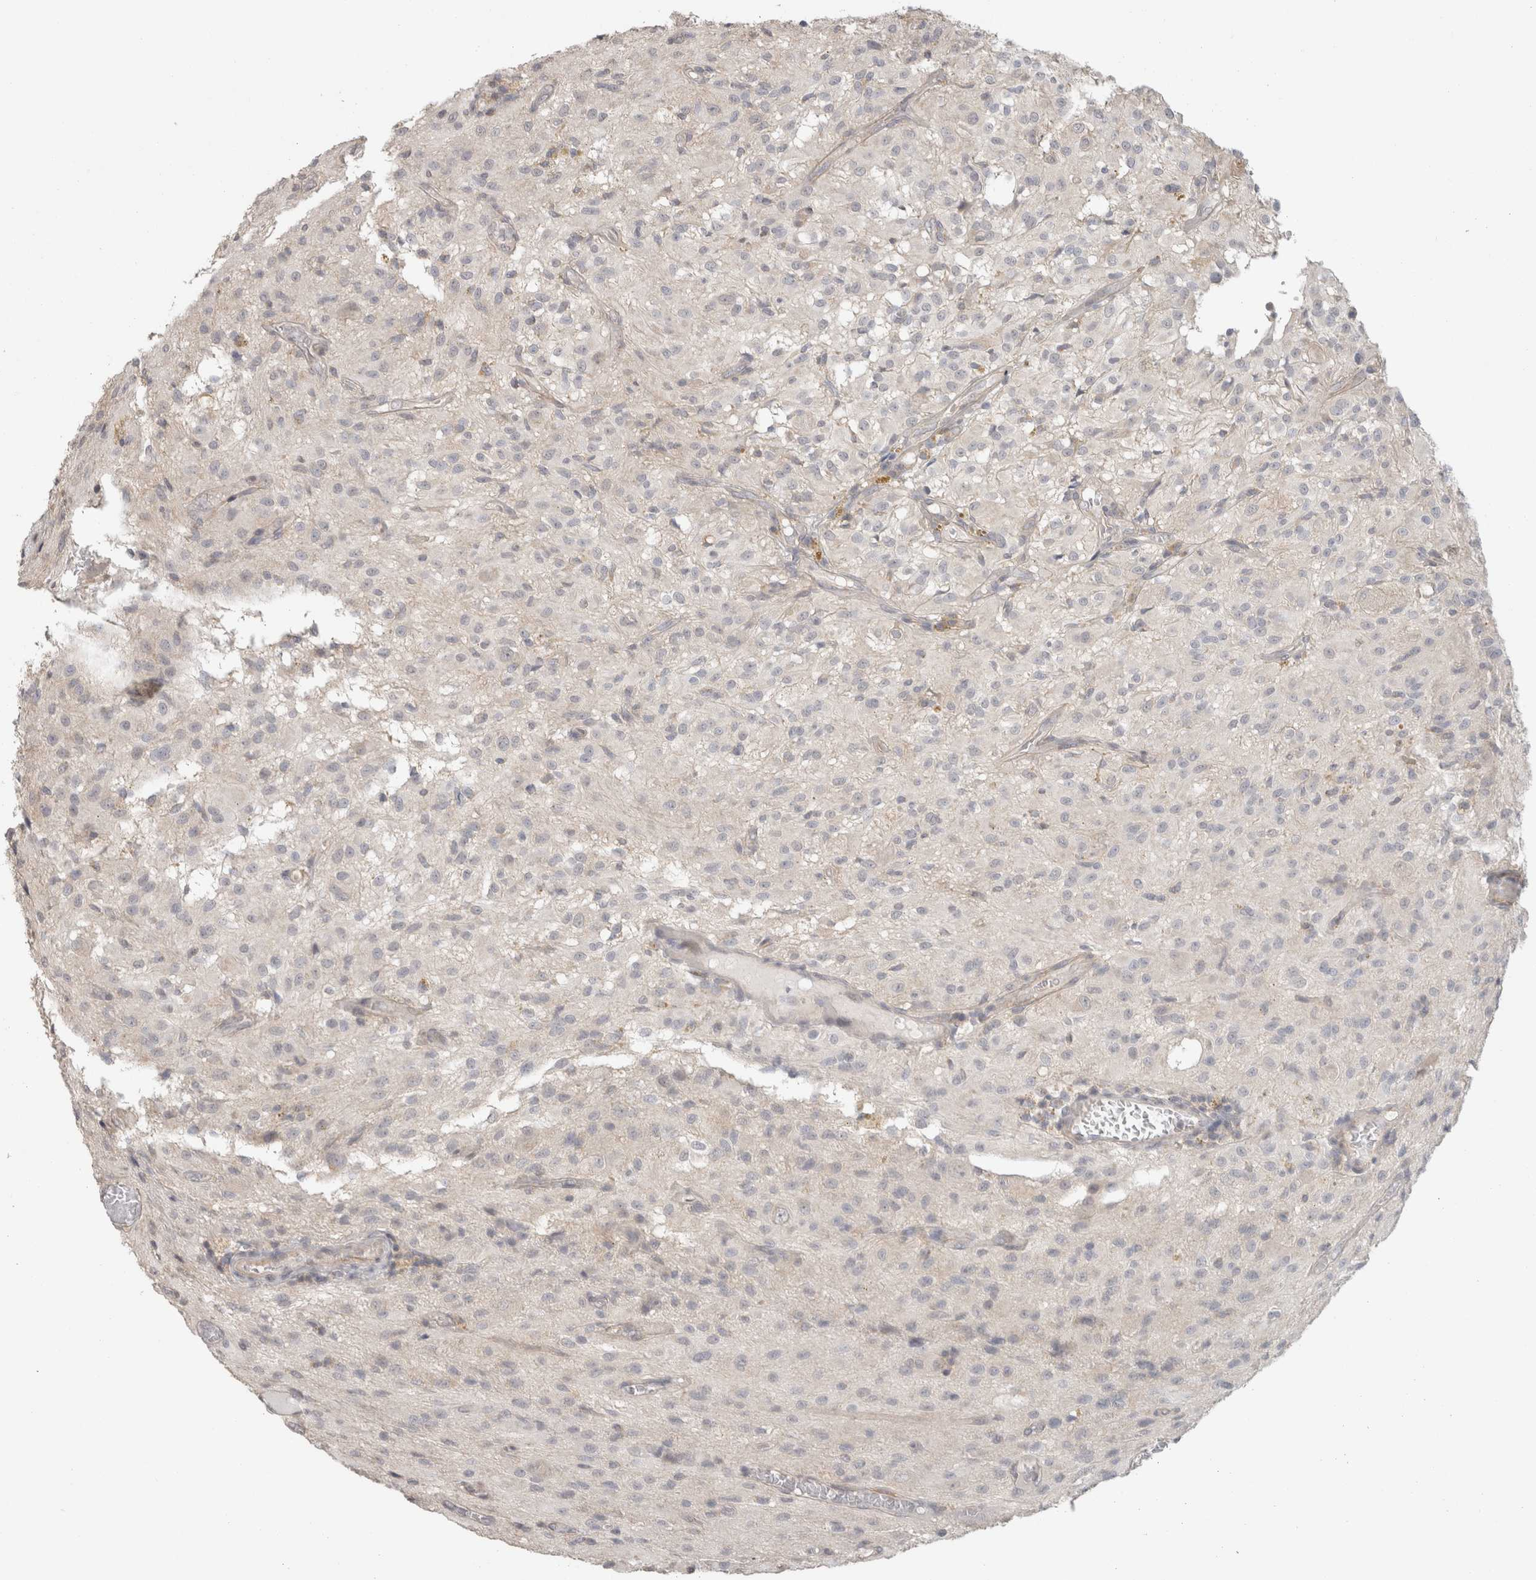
{"staining": {"intensity": "negative", "quantity": "none", "location": "none"}, "tissue": "glioma", "cell_type": "Tumor cells", "image_type": "cancer", "snomed": [{"axis": "morphology", "description": "Glioma, malignant, High grade"}, {"axis": "topography", "description": "Brain"}], "caption": "Histopathology image shows no significant protein staining in tumor cells of high-grade glioma (malignant). The staining is performed using DAB (3,3'-diaminobenzidine) brown chromogen with nuclei counter-stained in using hematoxylin.", "gene": "HSPG2", "patient": {"sex": "female", "age": 59}}